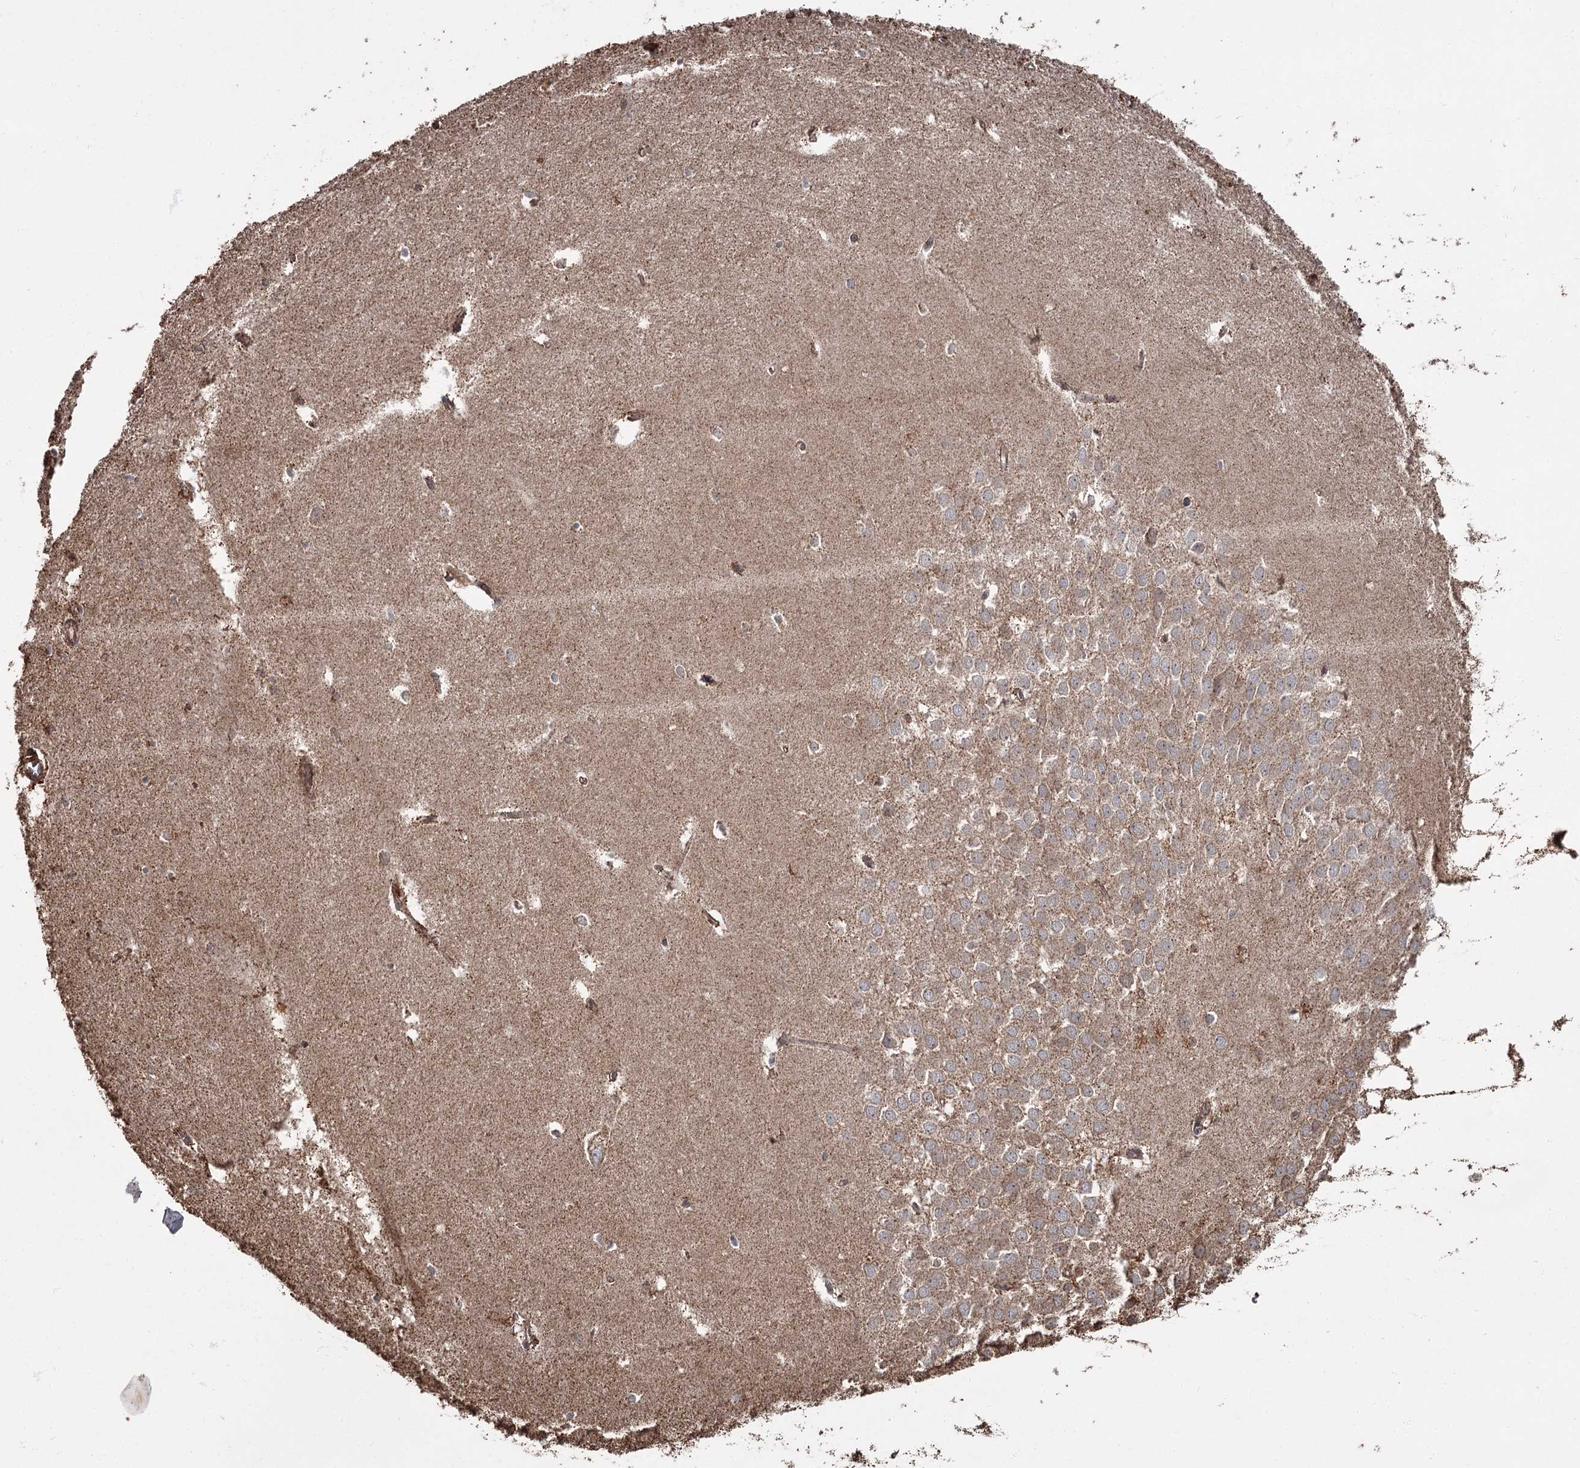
{"staining": {"intensity": "moderate", "quantity": "<25%", "location": "cytoplasmic/membranous"}, "tissue": "hippocampus", "cell_type": "Glial cells", "image_type": "normal", "snomed": [{"axis": "morphology", "description": "Normal tissue, NOS"}, {"axis": "topography", "description": "Hippocampus"}], "caption": "Normal hippocampus shows moderate cytoplasmic/membranous expression in about <25% of glial cells.", "gene": "THAP9", "patient": {"sex": "female", "age": 64}}